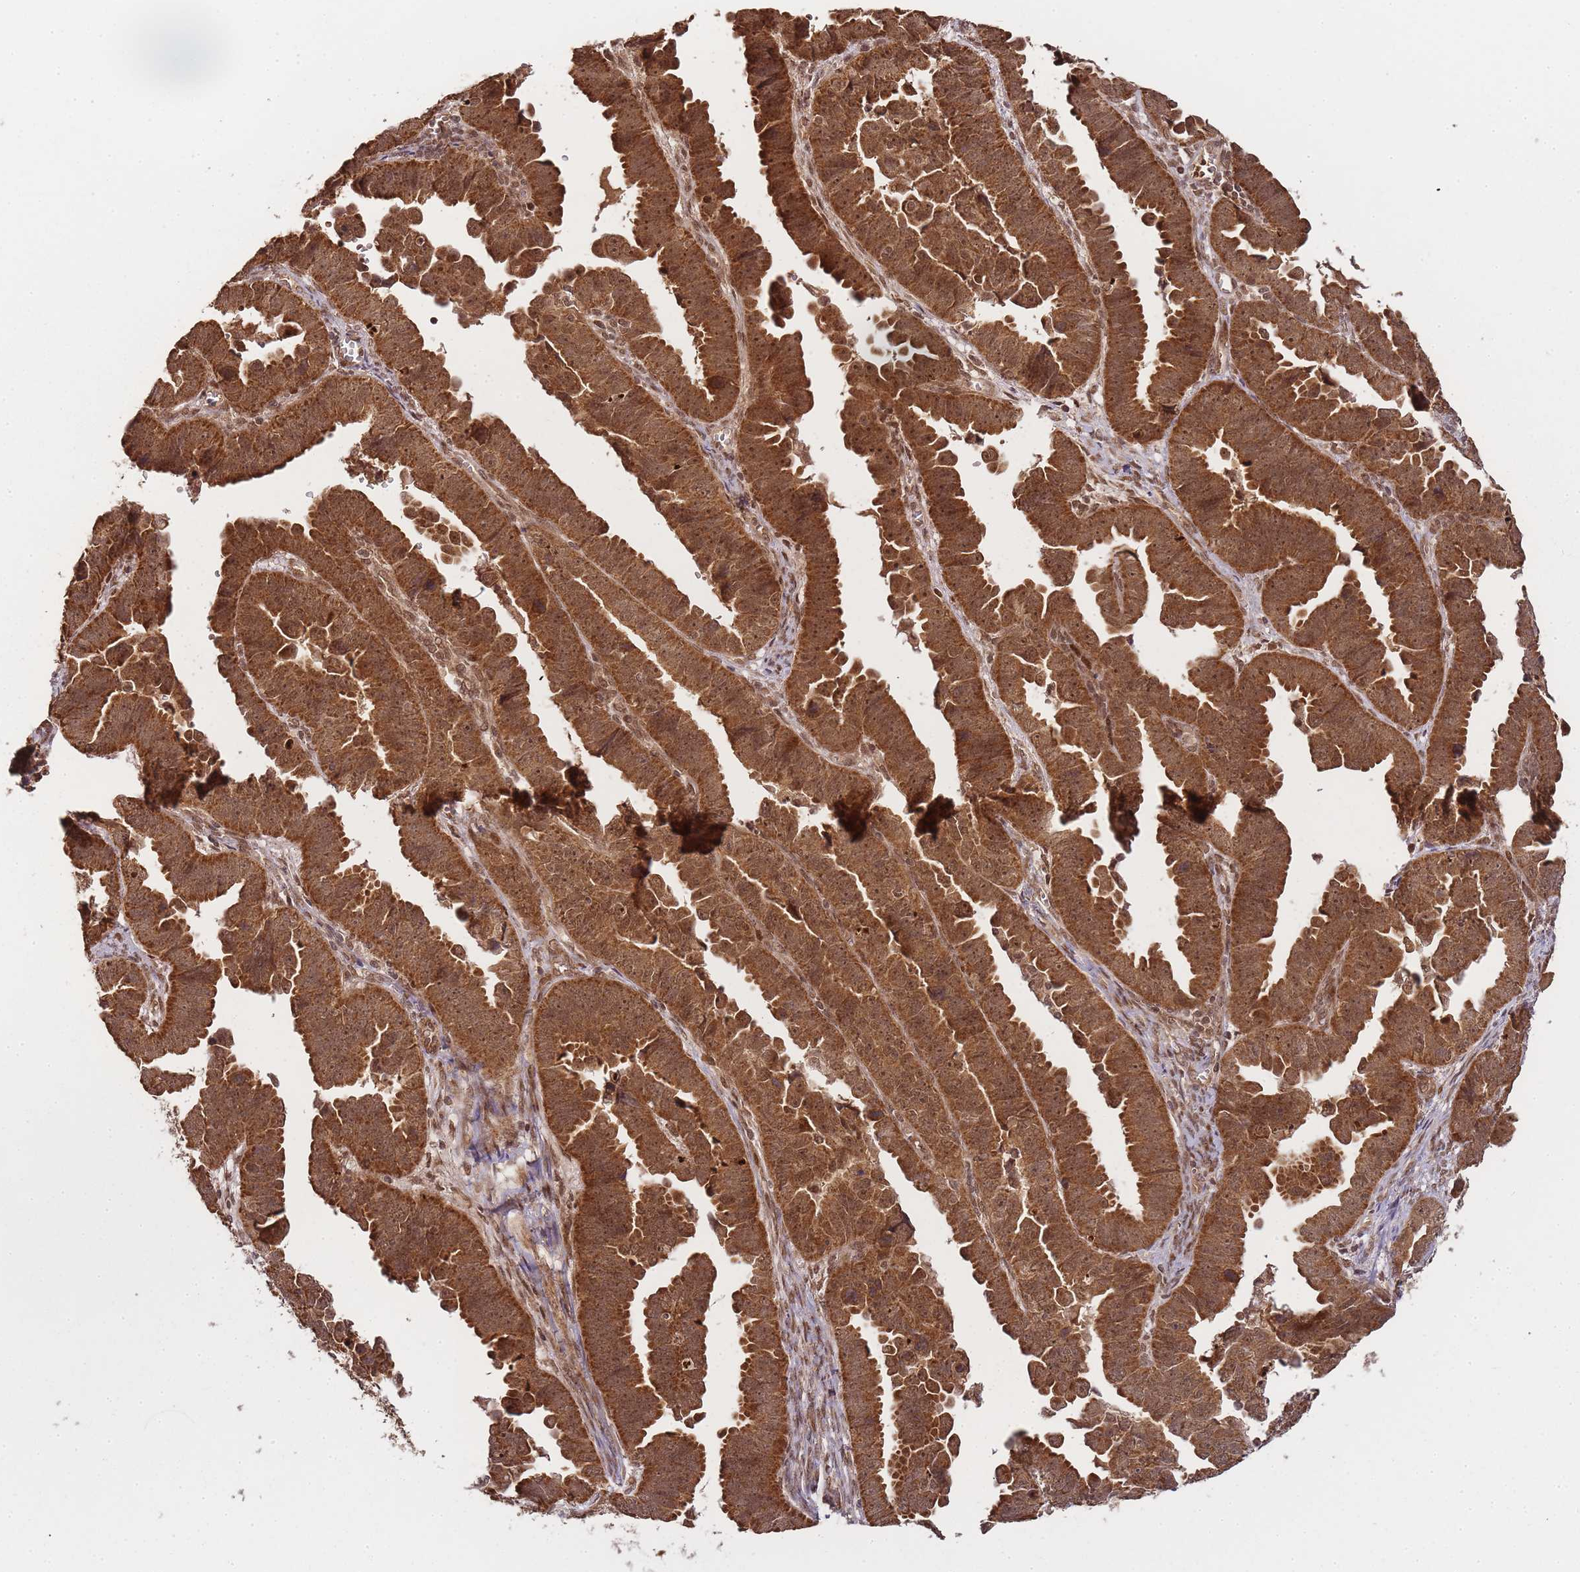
{"staining": {"intensity": "strong", "quantity": ">75%", "location": "cytoplasmic/membranous,nuclear"}, "tissue": "endometrial cancer", "cell_type": "Tumor cells", "image_type": "cancer", "snomed": [{"axis": "morphology", "description": "Adenocarcinoma, NOS"}, {"axis": "topography", "description": "Endometrium"}], "caption": "Endometrial cancer tissue displays strong cytoplasmic/membranous and nuclear positivity in about >75% of tumor cells The protein of interest is stained brown, and the nuclei are stained in blue (DAB (3,3'-diaminobenzidine) IHC with brightfield microscopy, high magnification).", "gene": "ZNF497", "patient": {"sex": "female", "age": 75}}